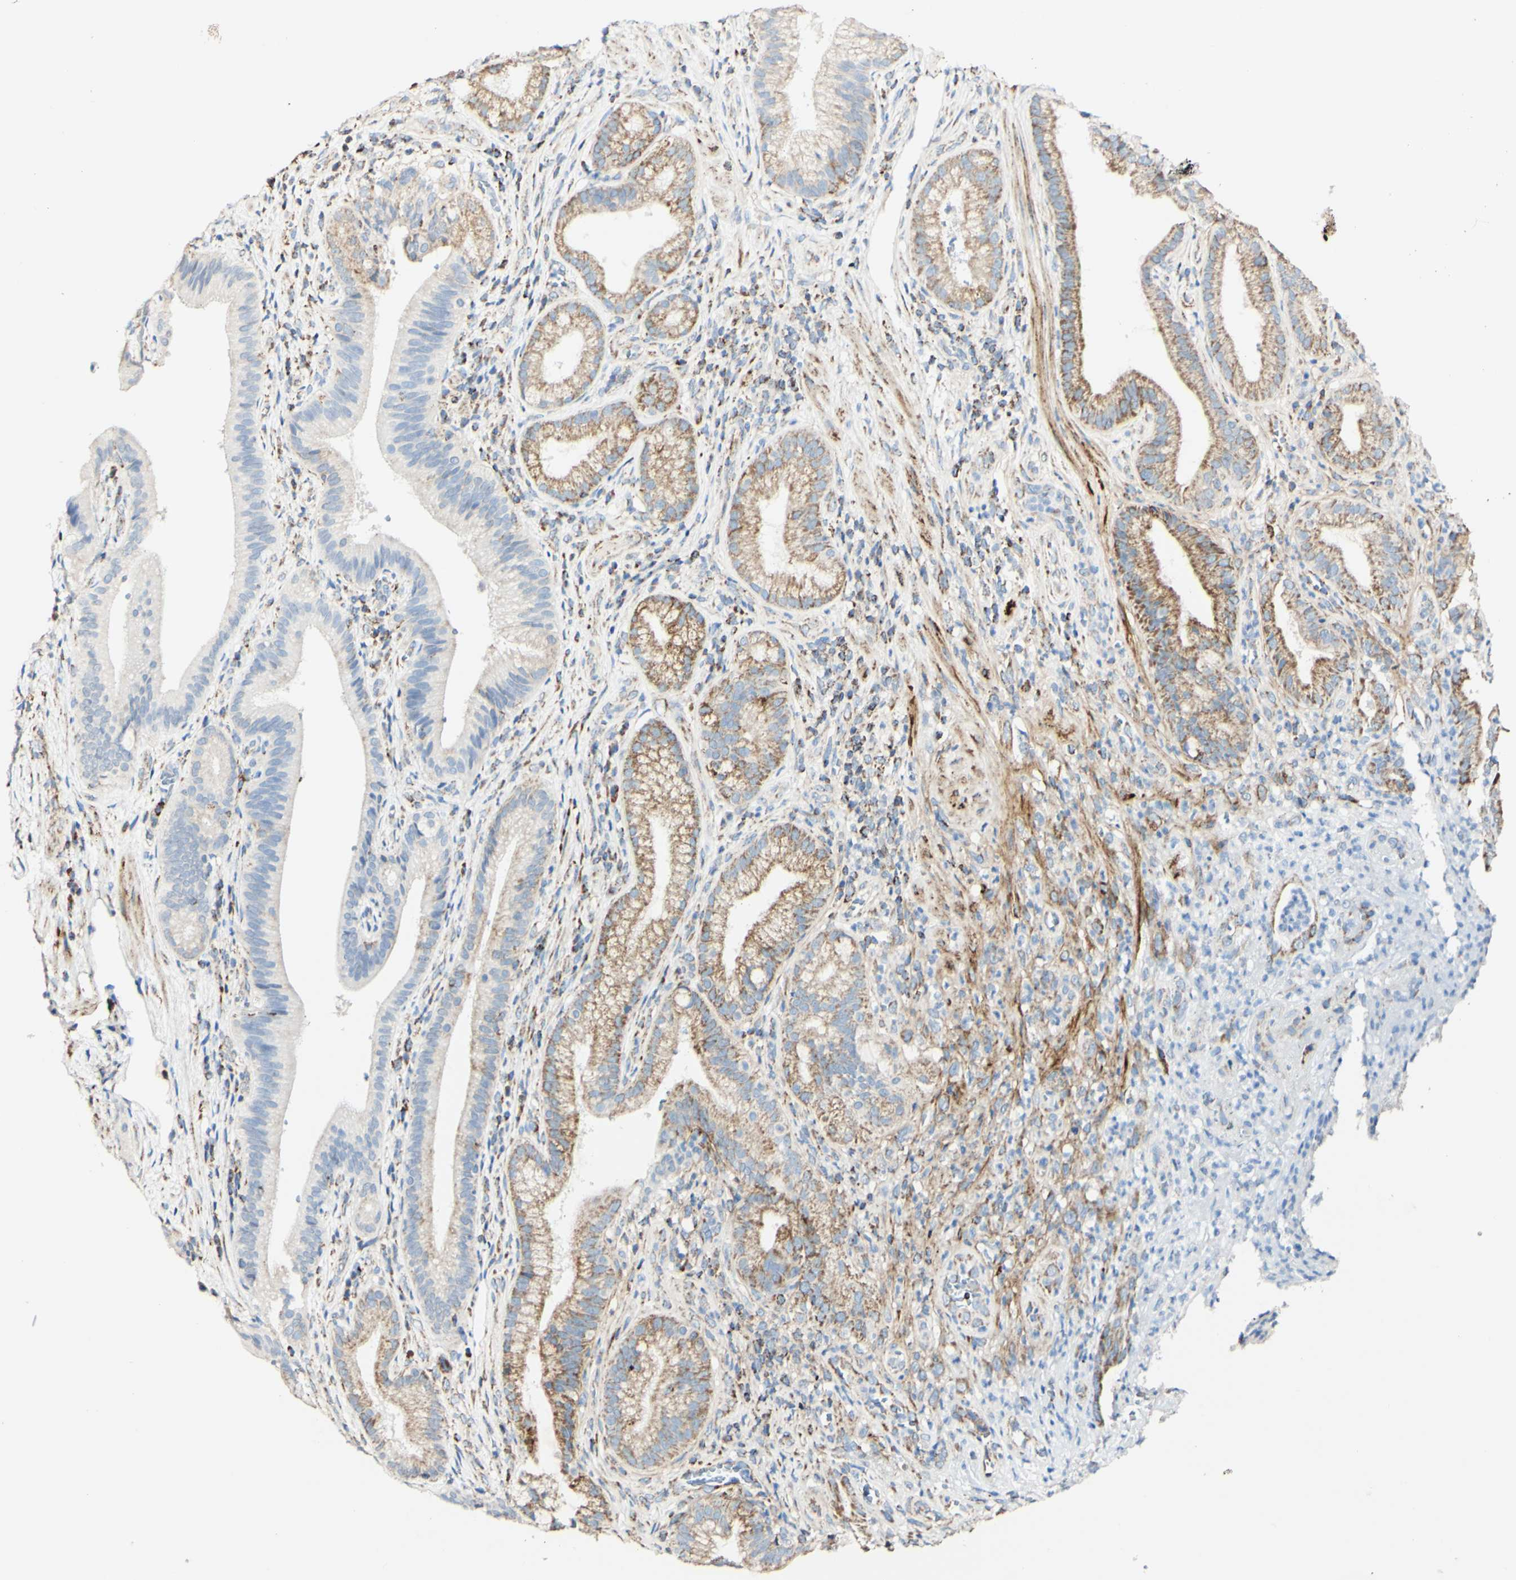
{"staining": {"intensity": "moderate", "quantity": "25%-75%", "location": "cytoplasmic/membranous"}, "tissue": "pancreatic cancer", "cell_type": "Tumor cells", "image_type": "cancer", "snomed": [{"axis": "morphology", "description": "Adenocarcinoma, NOS"}, {"axis": "topography", "description": "Pancreas"}], "caption": "Human pancreatic cancer (adenocarcinoma) stained for a protein (brown) reveals moderate cytoplasmic/membranous positive positivity in about 25%-75% of tumor cells.", "gene": "OXCT1", "patient": {"sex": "female", "age": 75}}